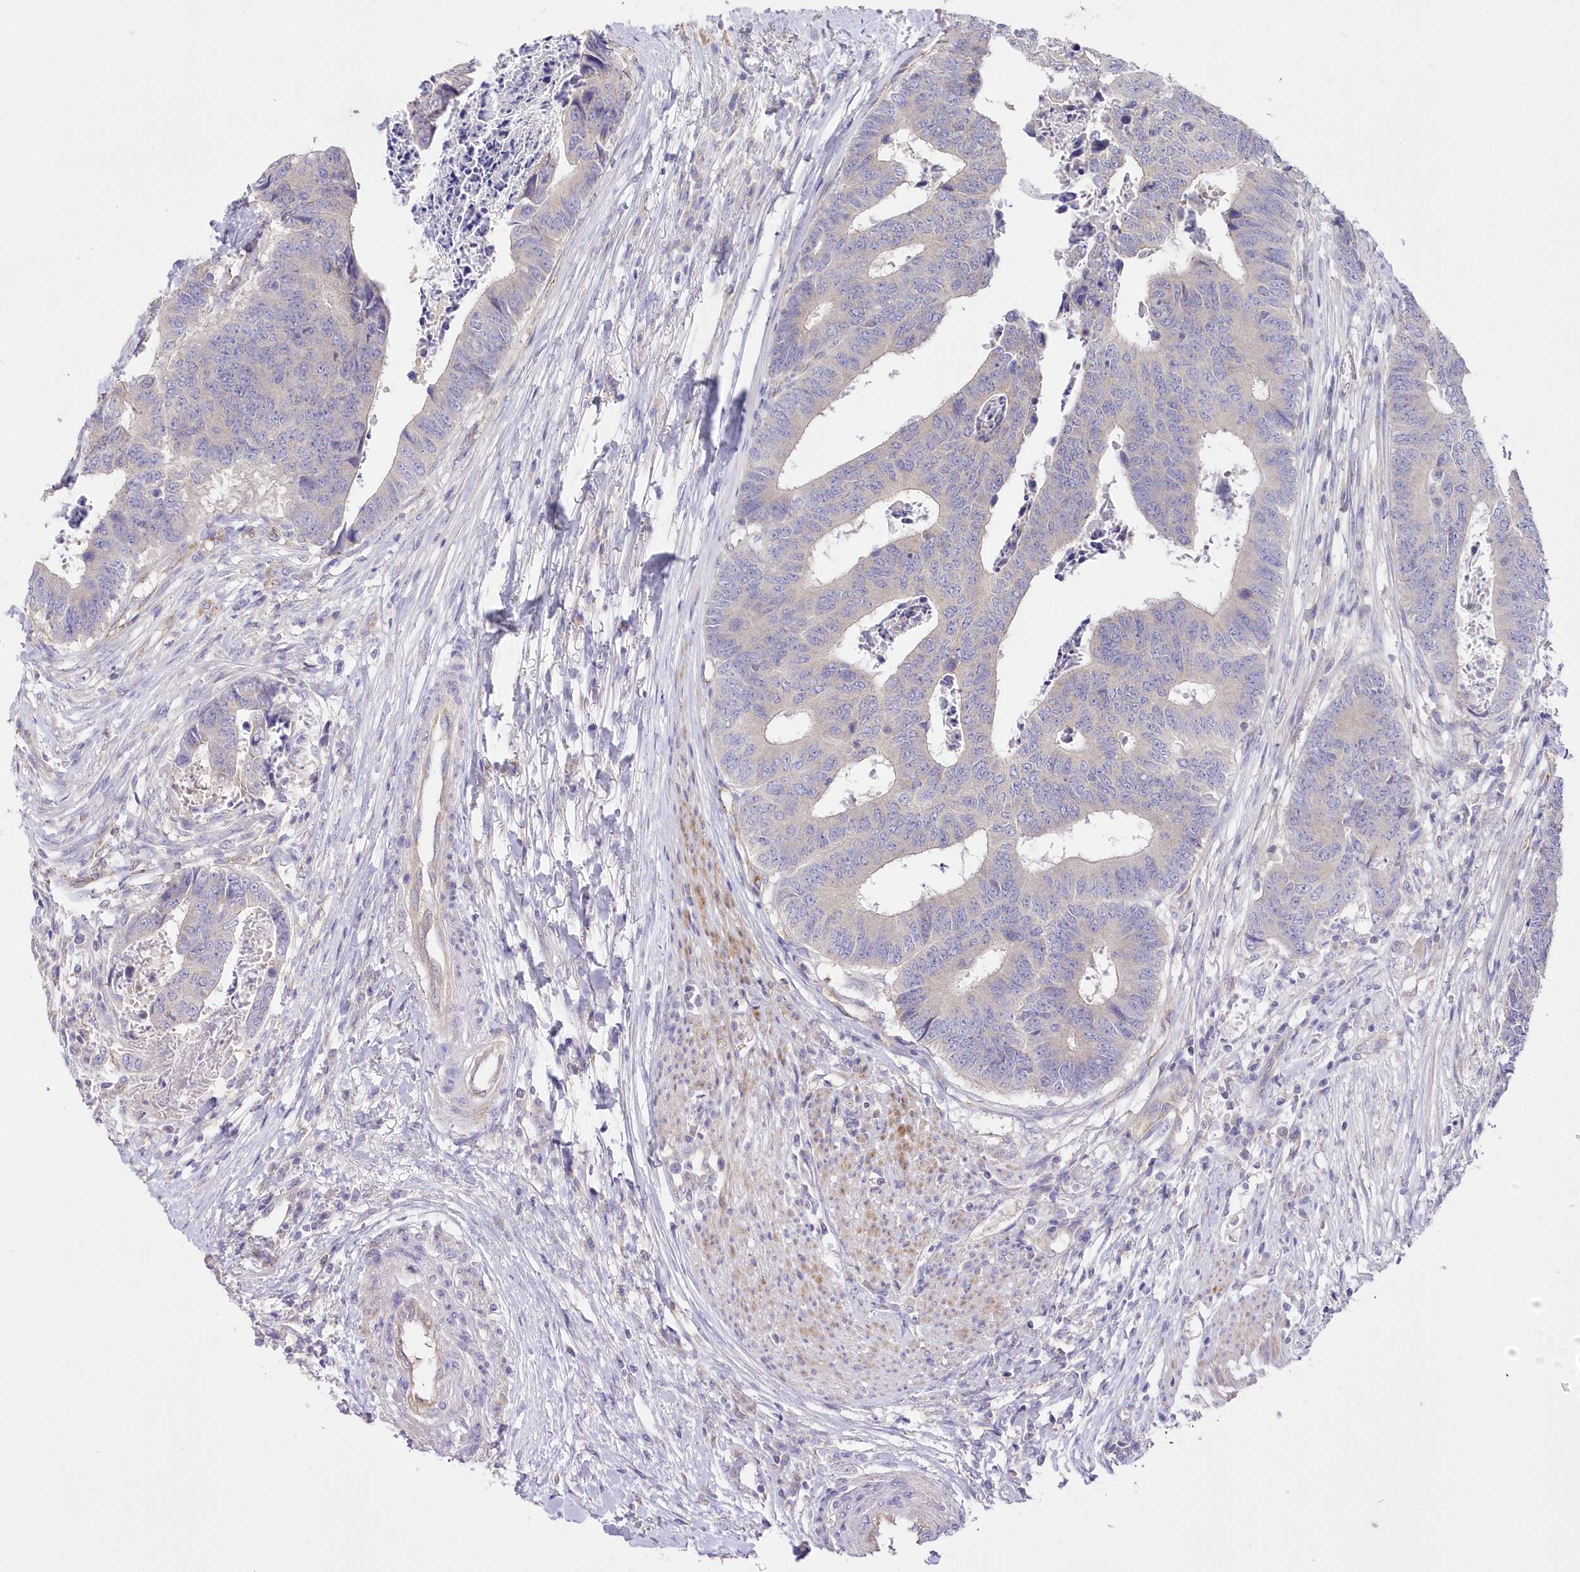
{"staining": {"intensity": "negative", "quantity": "none", "location": "none"}, "tissue": "colorectal cancer", "cell_type": "Tumor cells", "image_type": "cancer", "snomed": [{"axis": "morphology", "description": "Adenocarcinoma, NOS"}, {"axis": "topography", "description": "Rectum"}], "caption": "Immunohistochemistry (IHC) micrograph of neoplastic tissue: adenocarcinoma (colorectal) stained with DAB displays no significant protein staining in tumor cells. (DAB (3,3'-diaminobenzidine) immunohistochemistry (IHC) with hematoxylin counter stain).", "gene": "ITSN2", "patient": {"sex": "male", "age": 84}}